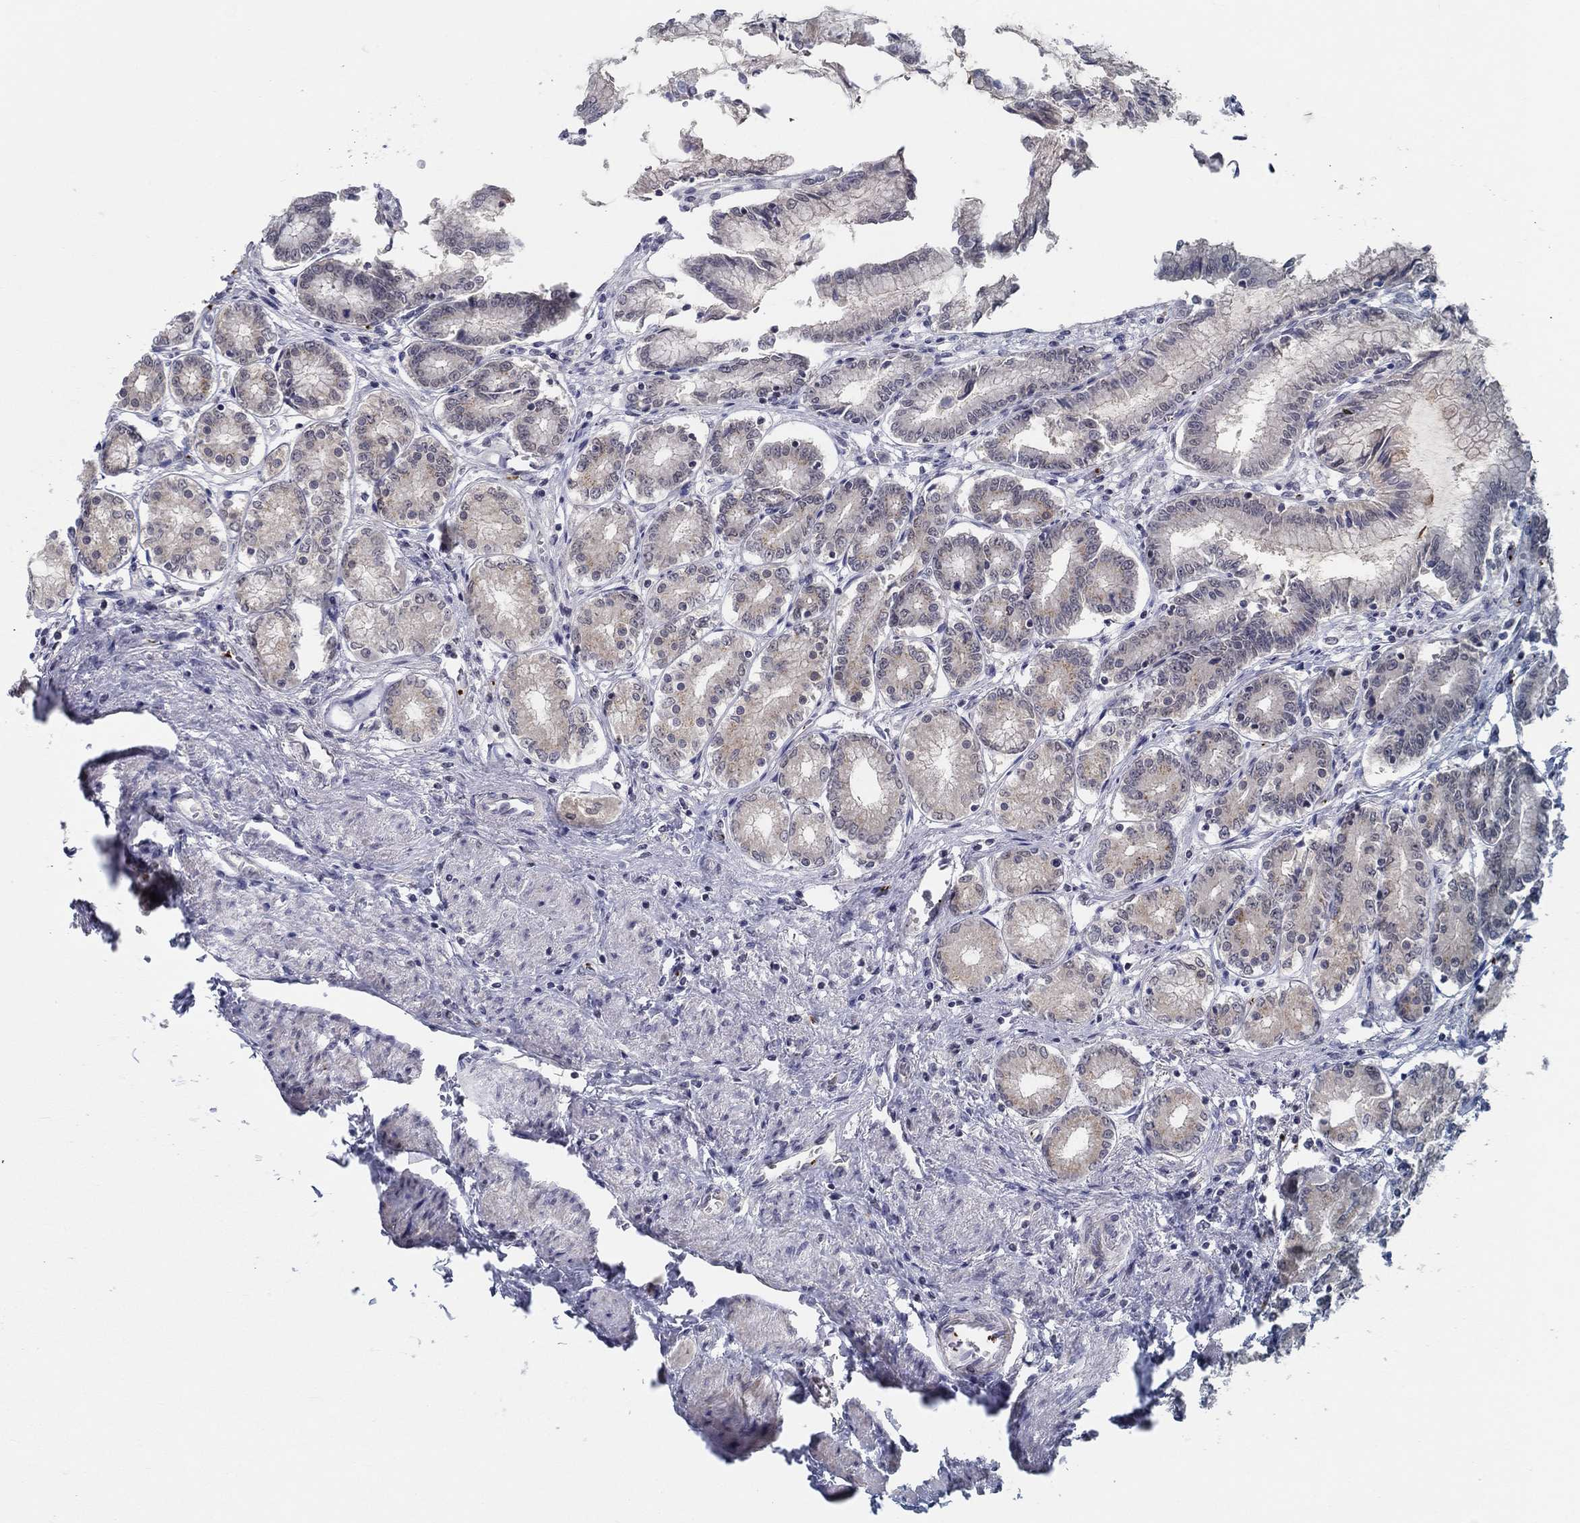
{"staining": {"intensity": "moderate", "quantity": "<25%", "location": "cytoplasmic/membranous"}, "tissue": "stomach", "cell_type": "Glandular cells", "image_type": "normal", "snomed": [{"axis": "morphology", "description": "Normal tissue, NOS"}, {"axis": "topography", "description": "Stomach"}], "caption": "Immunohistochemical staining of normal stomach shows low levels of moderate cytoplasmic/membranous staining in approximately <25% of glandular cells.", "gene": "ALOX12", "patient": {"sex": "female", "age": 65}}